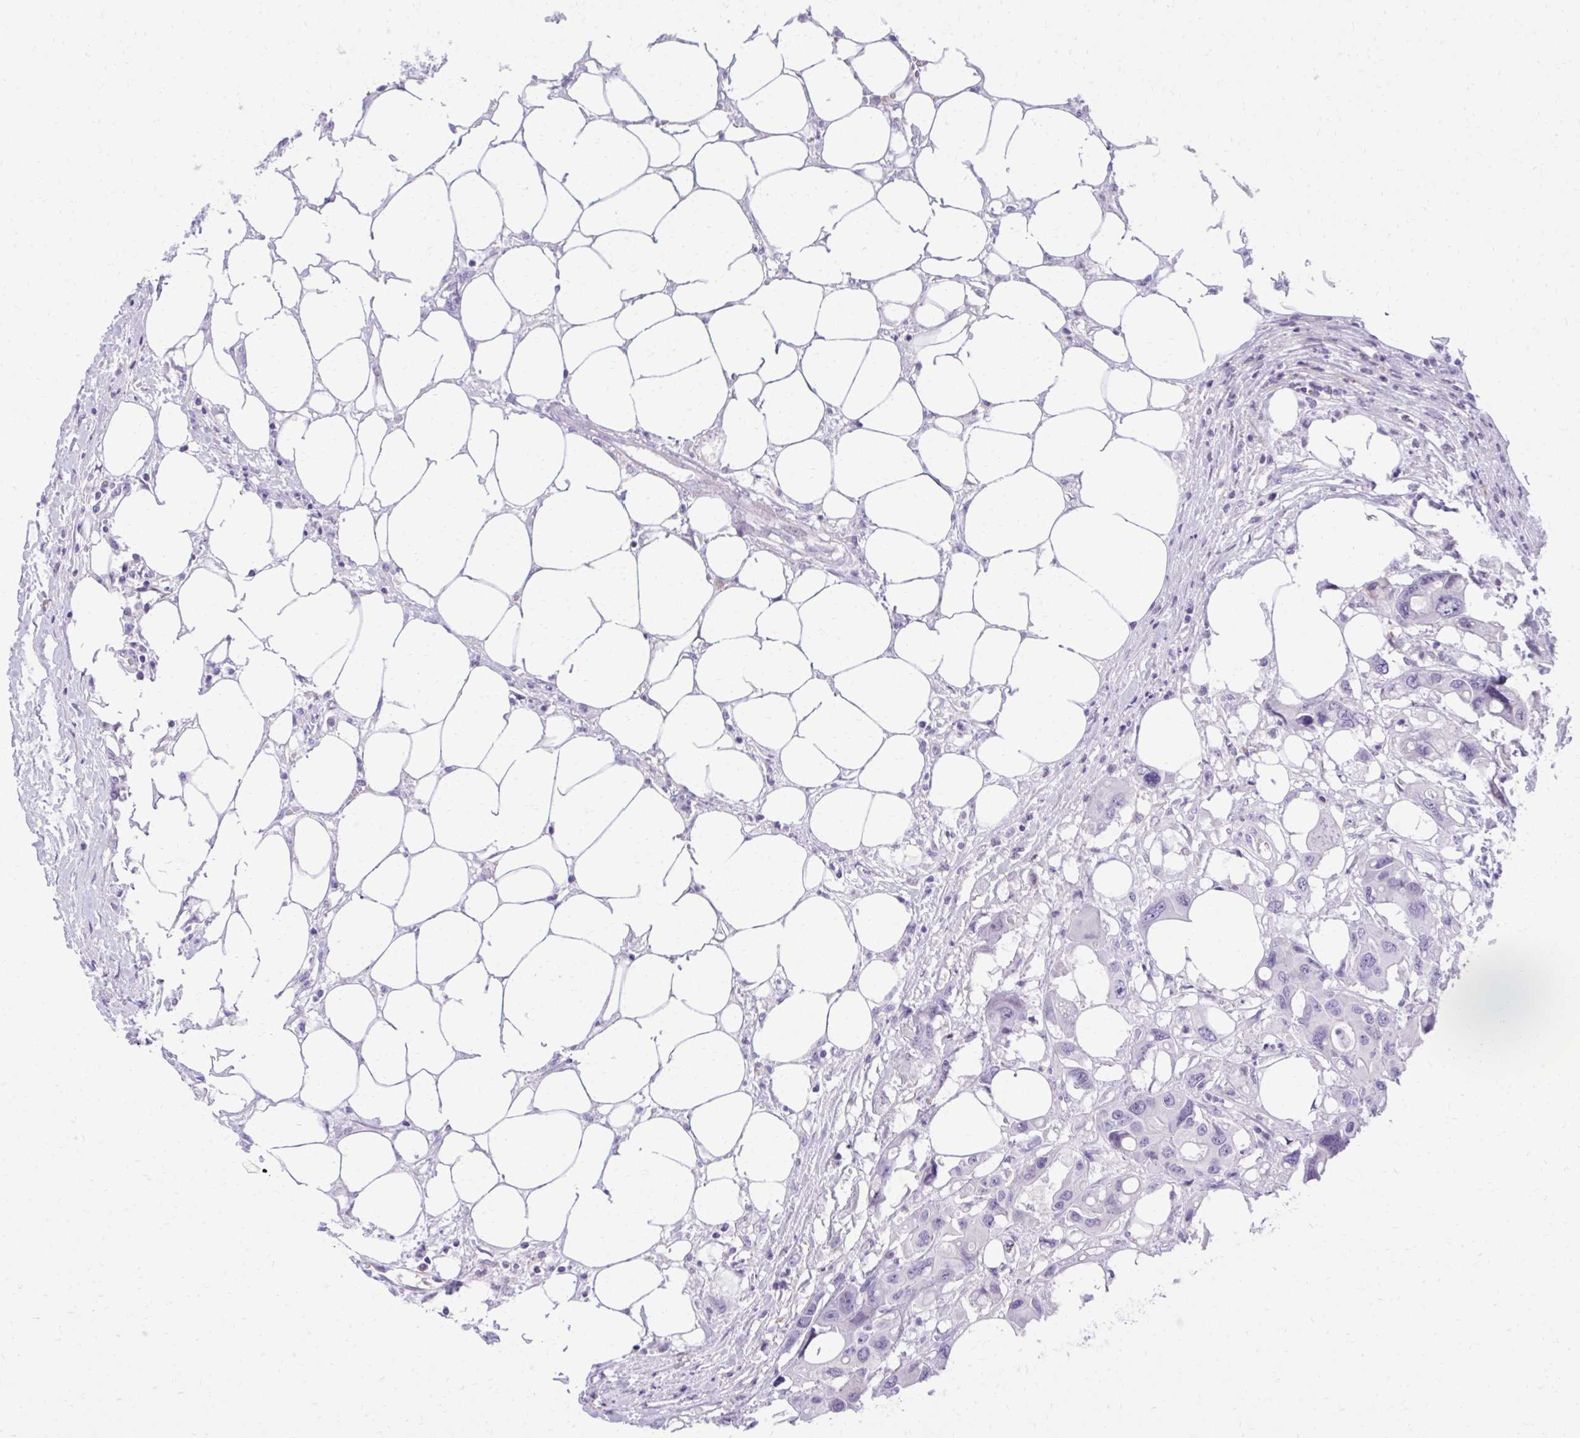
{"staining": {"intensity": "negative", "quantity": "none", "location": "none"}, "tissue": "colorectal cancer", "cell_type": "Tumor cells", "image_type": "cancer", "snomed": [{"axis": "morphology", "description": "Adenocarcinoma, NOS"}, {"axis": "topography", "description": "Colon"}], "caption": "There is no significant positivity in tumor cells of adenocarcinoma (colorectal).", "gene": "PITPNM3", "patient": {"sex": "male", "age": 77}}